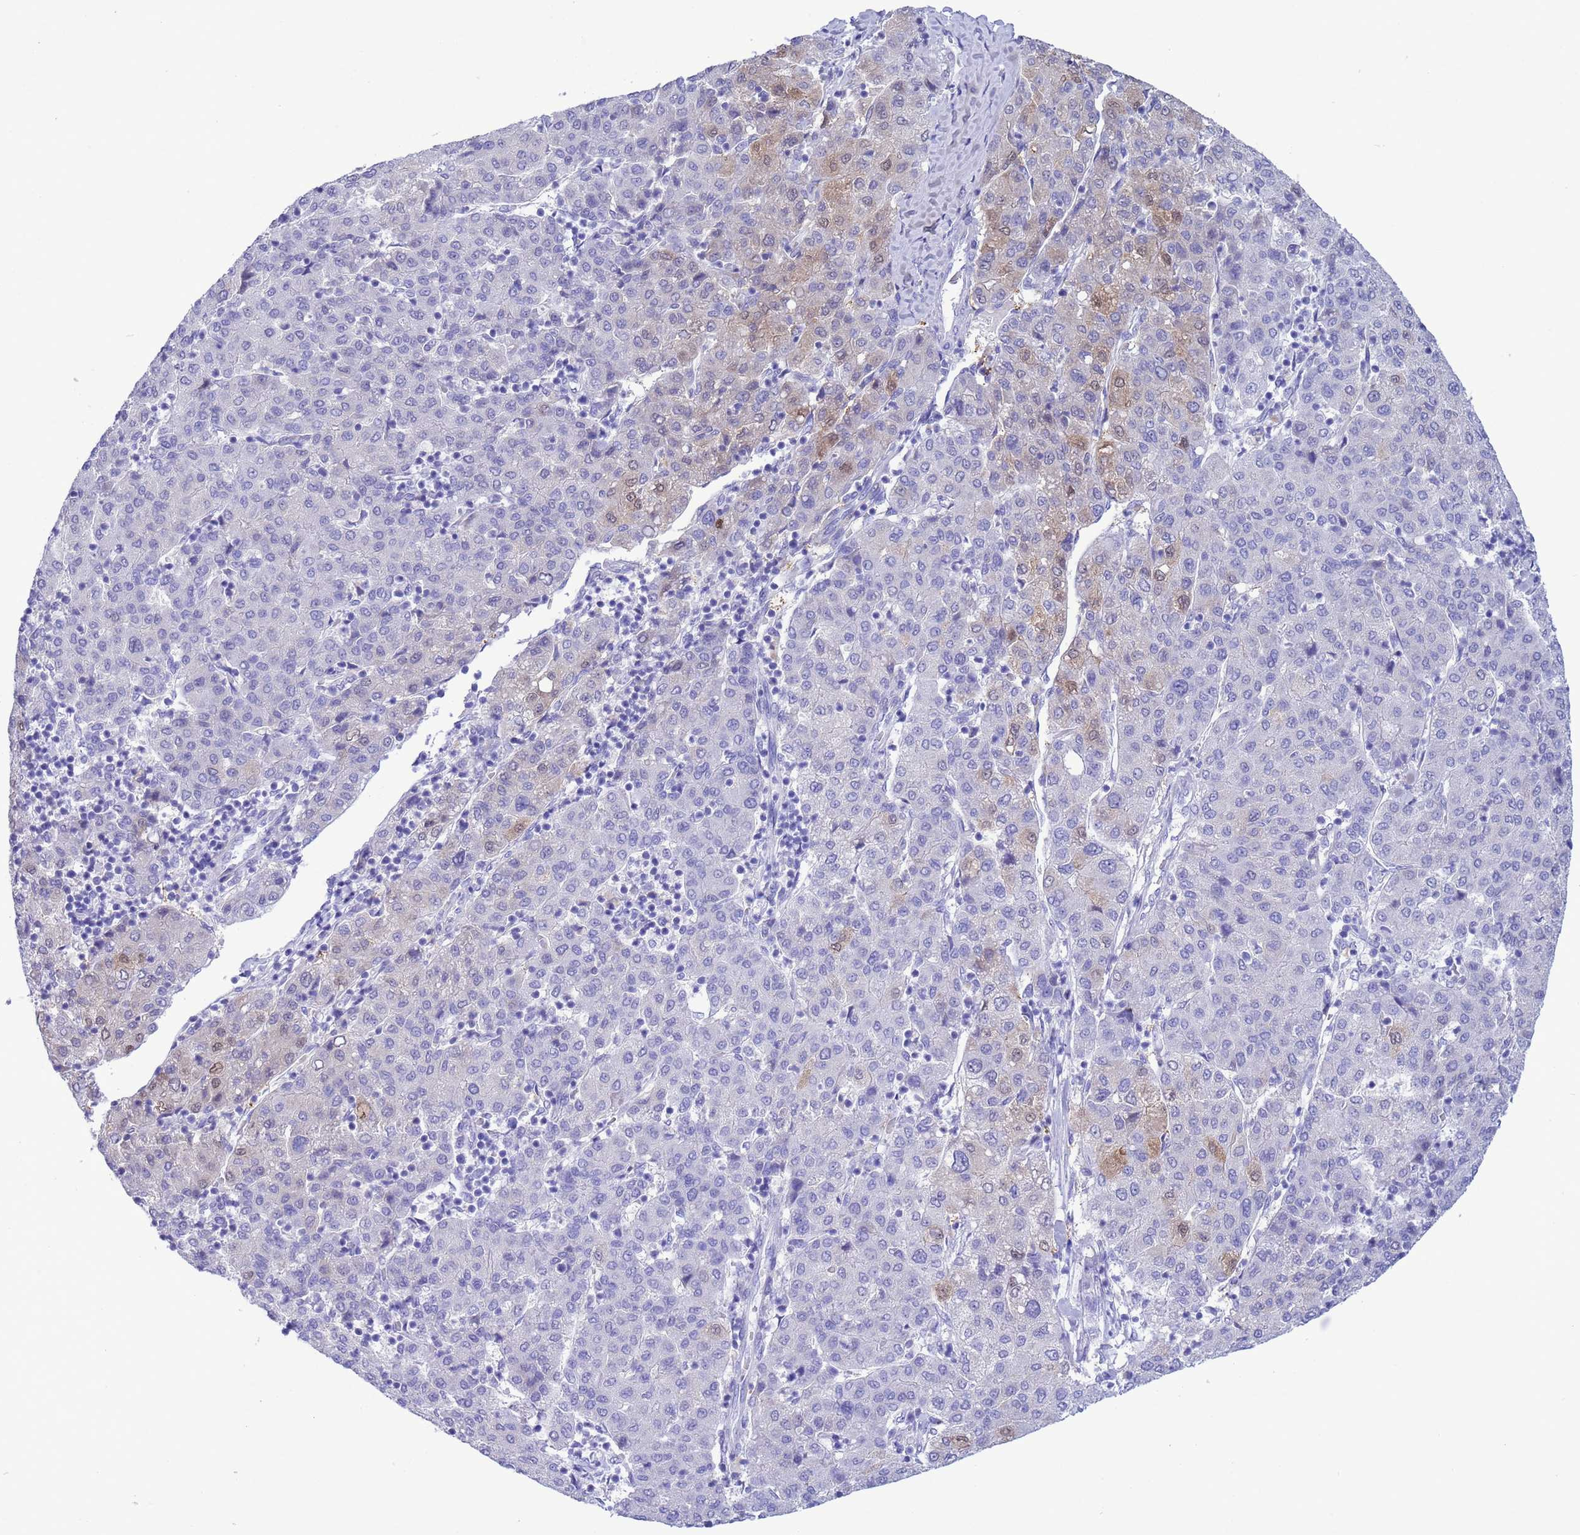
{"staining": {"intensity": "moderate", "quantity": "<25%", "location": "cytoplasmic/membranous,nuclear"}, "tissue": "liver cancer", "cell_type": "Tumor cells", "image_type": "cancer", "snomed": [{"axis": "morphology", "description": "Carcinoma, Hepatocellular, NOS"}, {"axis": "topography", "description": "Liver"}], "caption": "IHC image of human liver hepatocellular carcinoma stained for a protein (brown), which demonstrates low levels of moderate cytoplasmic/membranous and nuclear positivity in about <25% of tumor cells.", "gene": "GSTM1", "patient": {"sex": "male", "age": 65}}